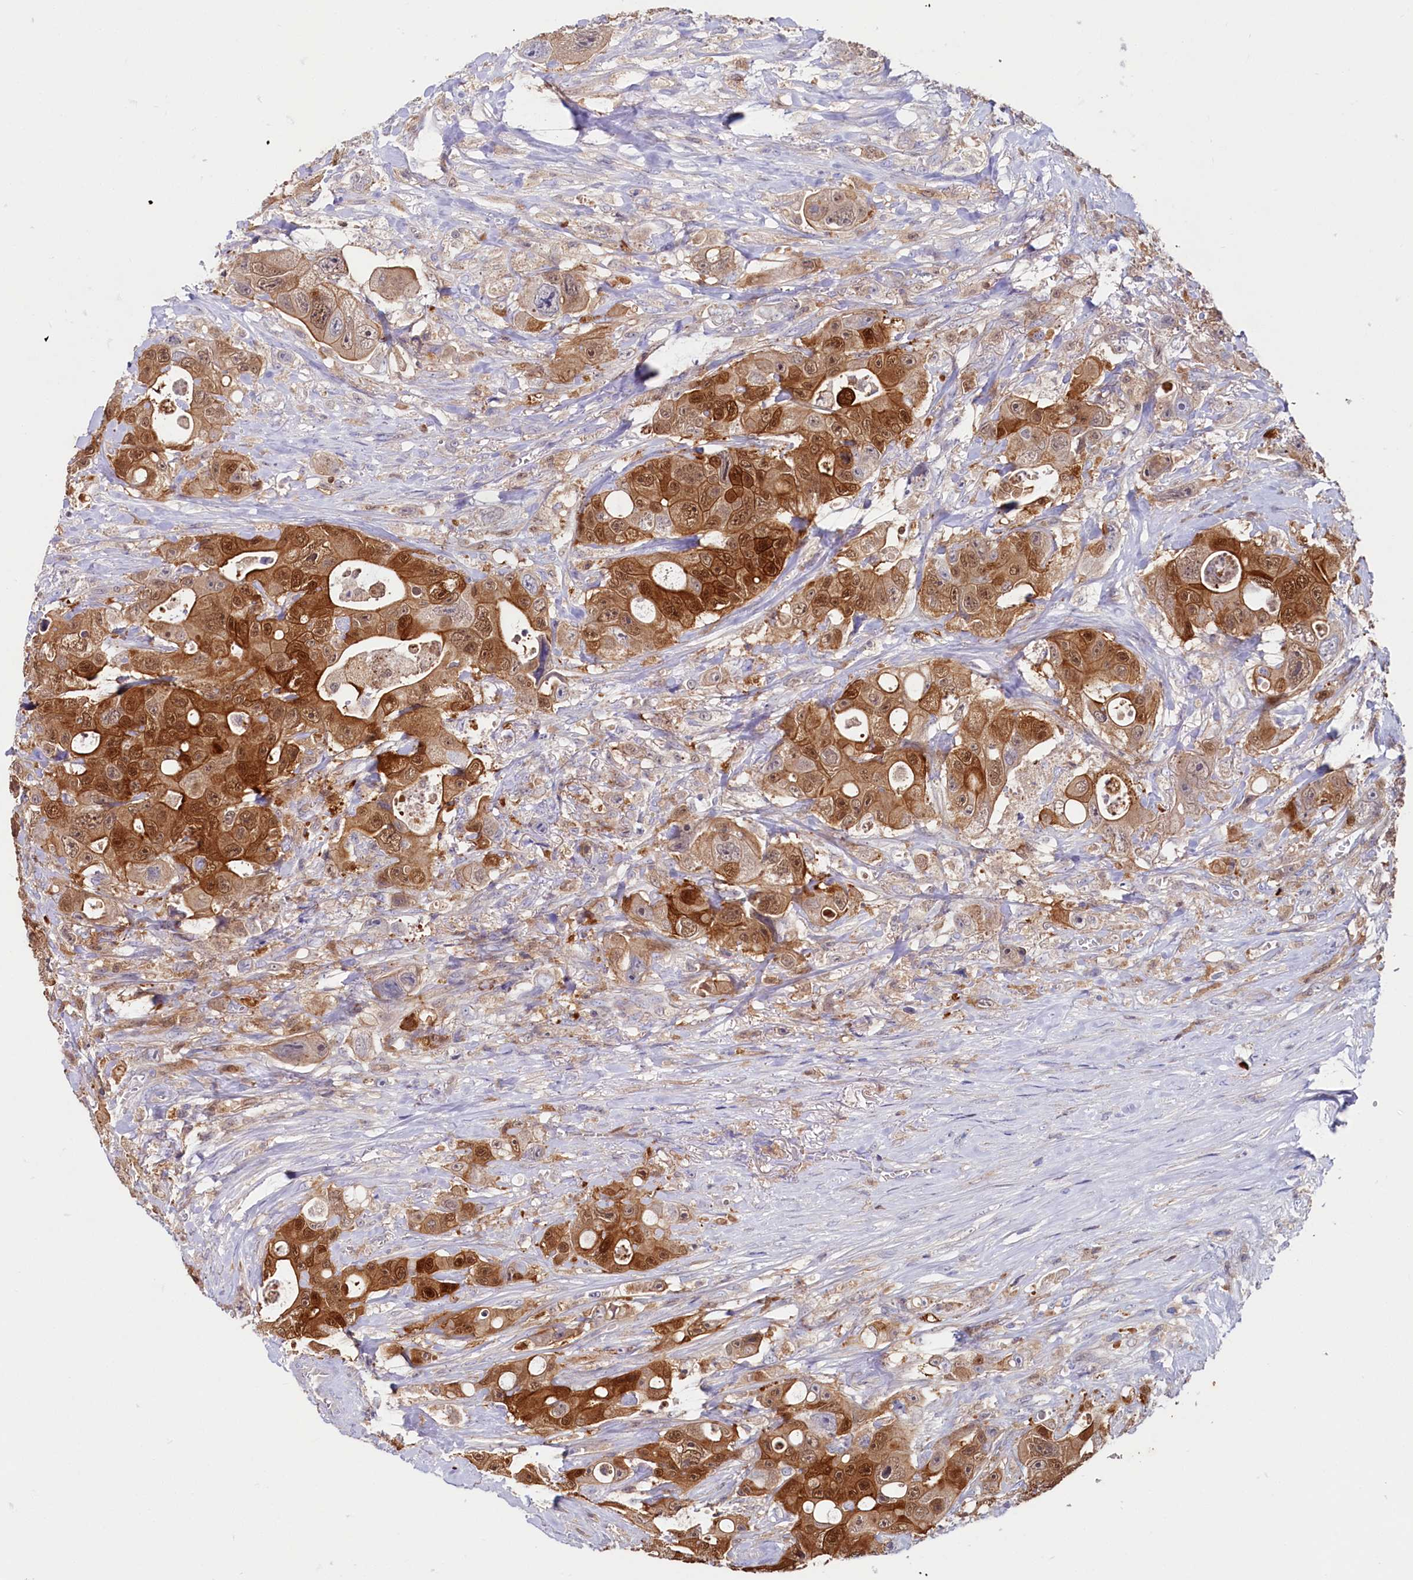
{"staining": {"intensity": "strong", "quantity": ">75%", "location": "cytoplasmic/membranous,nuclear"}, "tissue": "colorectal cancer", "cell_type": "Tumor cells", "image_type": "cancer", "snomed": [{"axis": "morphology", "description": "Adenocarcinoma, NOS"}, {"axis": "topography", "description": "Colon"}], "caption": "Protein staining exhibits strong cytoplasmic/membranous and nuclear positivity in about >75% of tumor cells in colorectal cancer (adenocarcinoma). The protein of interest is stained brown, and the nuclei are stained in blue (DAB IHC with brightfield microscopy, high magnification).", "gene": "IL17RD", "patient": {"sex": "female", "age": 46}}